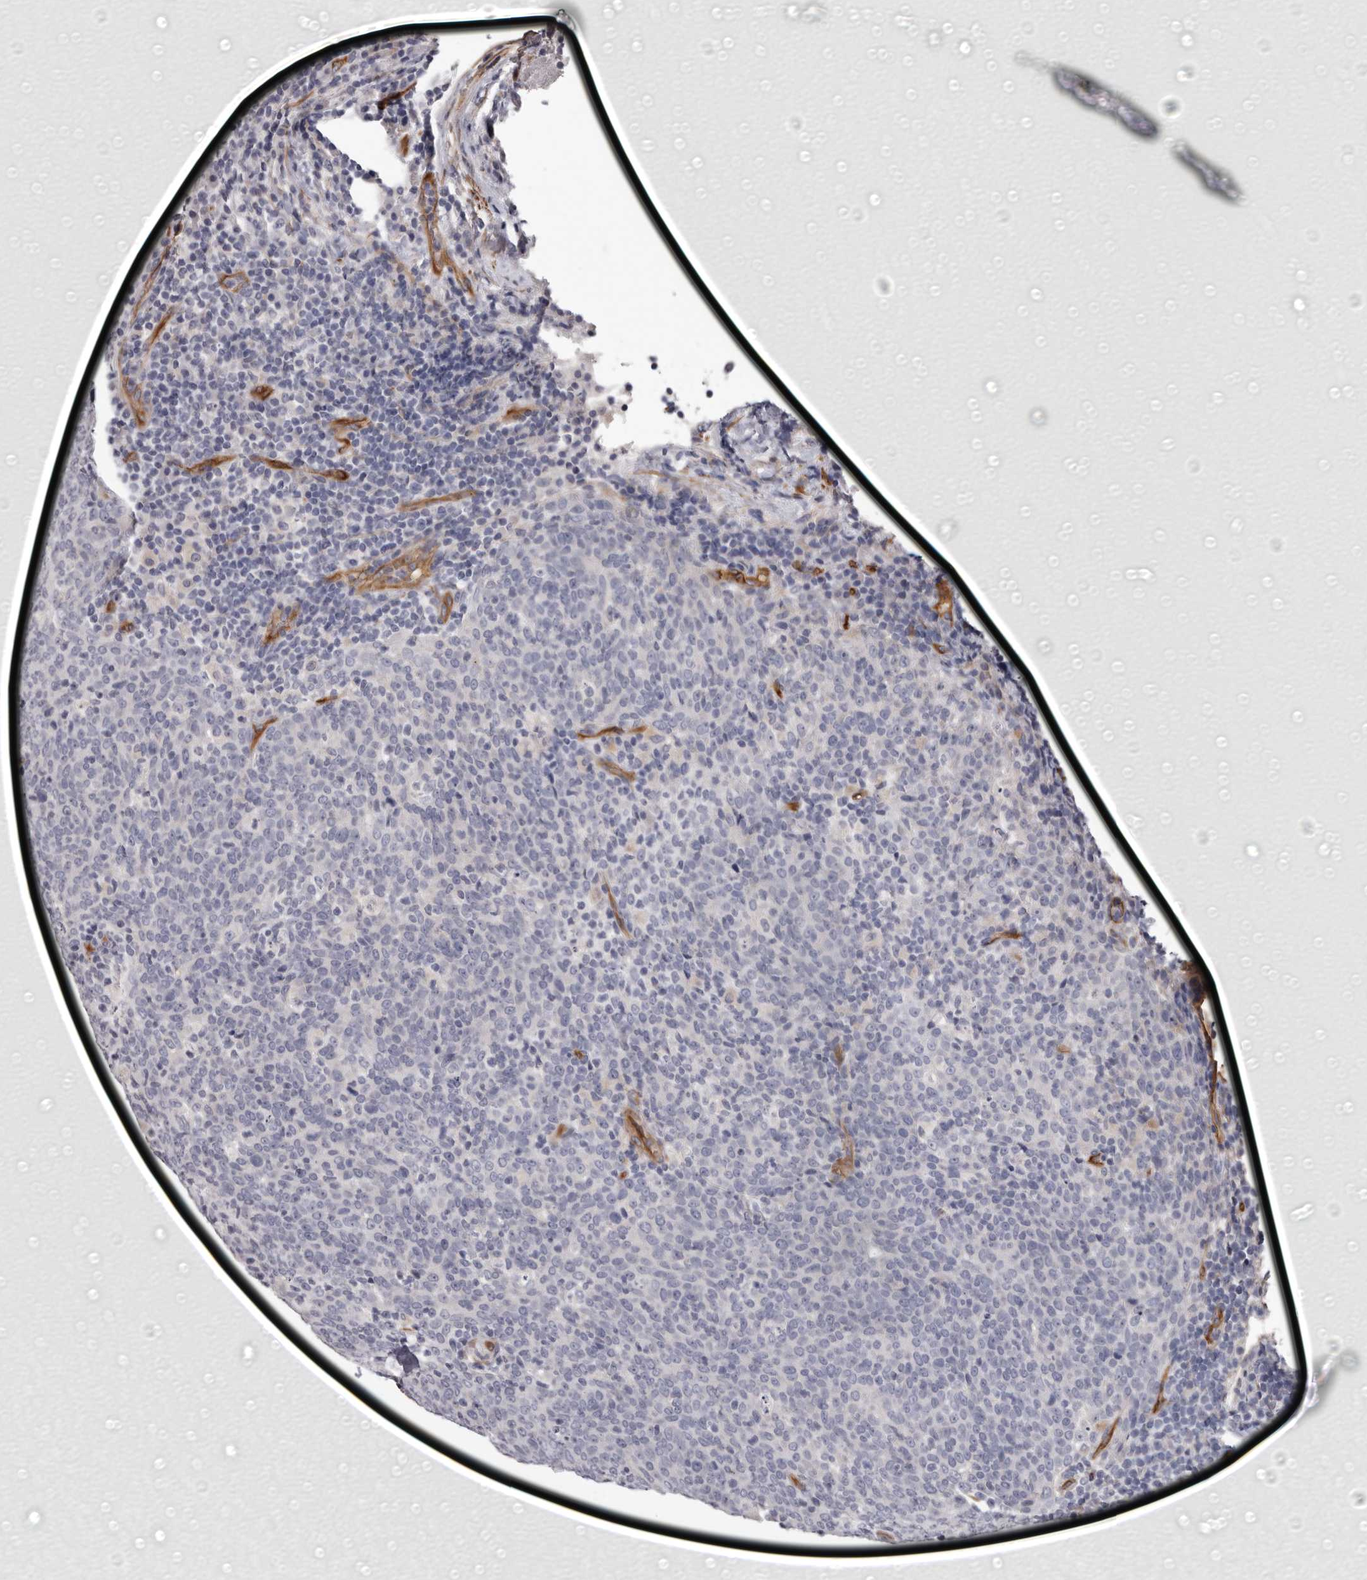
{"staining": {"intensity": "negative", "quantity": "none", "location": "none"}, "tissue": "head and neck cancer", "cell_type": "Tumor cells", "image_type": "cancer", "snomed": [{"axis": "morphology", "description": "Squamous cell carcinoma, NOS"}, {"axis": "morphology", "description": "Squamous cell carcinoma, metastatic, NOS"}, {"axis": "topography", "description": "Lymph node"}, {"axis": "topography", "description": "Head-Neck"}], "caption": "An image of human head and neck metastatic squamous cell carcinoma is negative for staining in tumor cells. (Brightfield microscopy of DAB (3,3'-diaminobenzidine) immunohistochemistry at high magnification).", "gene": "ADGRL4", "patient": {"sex": "male", "age": 62}}